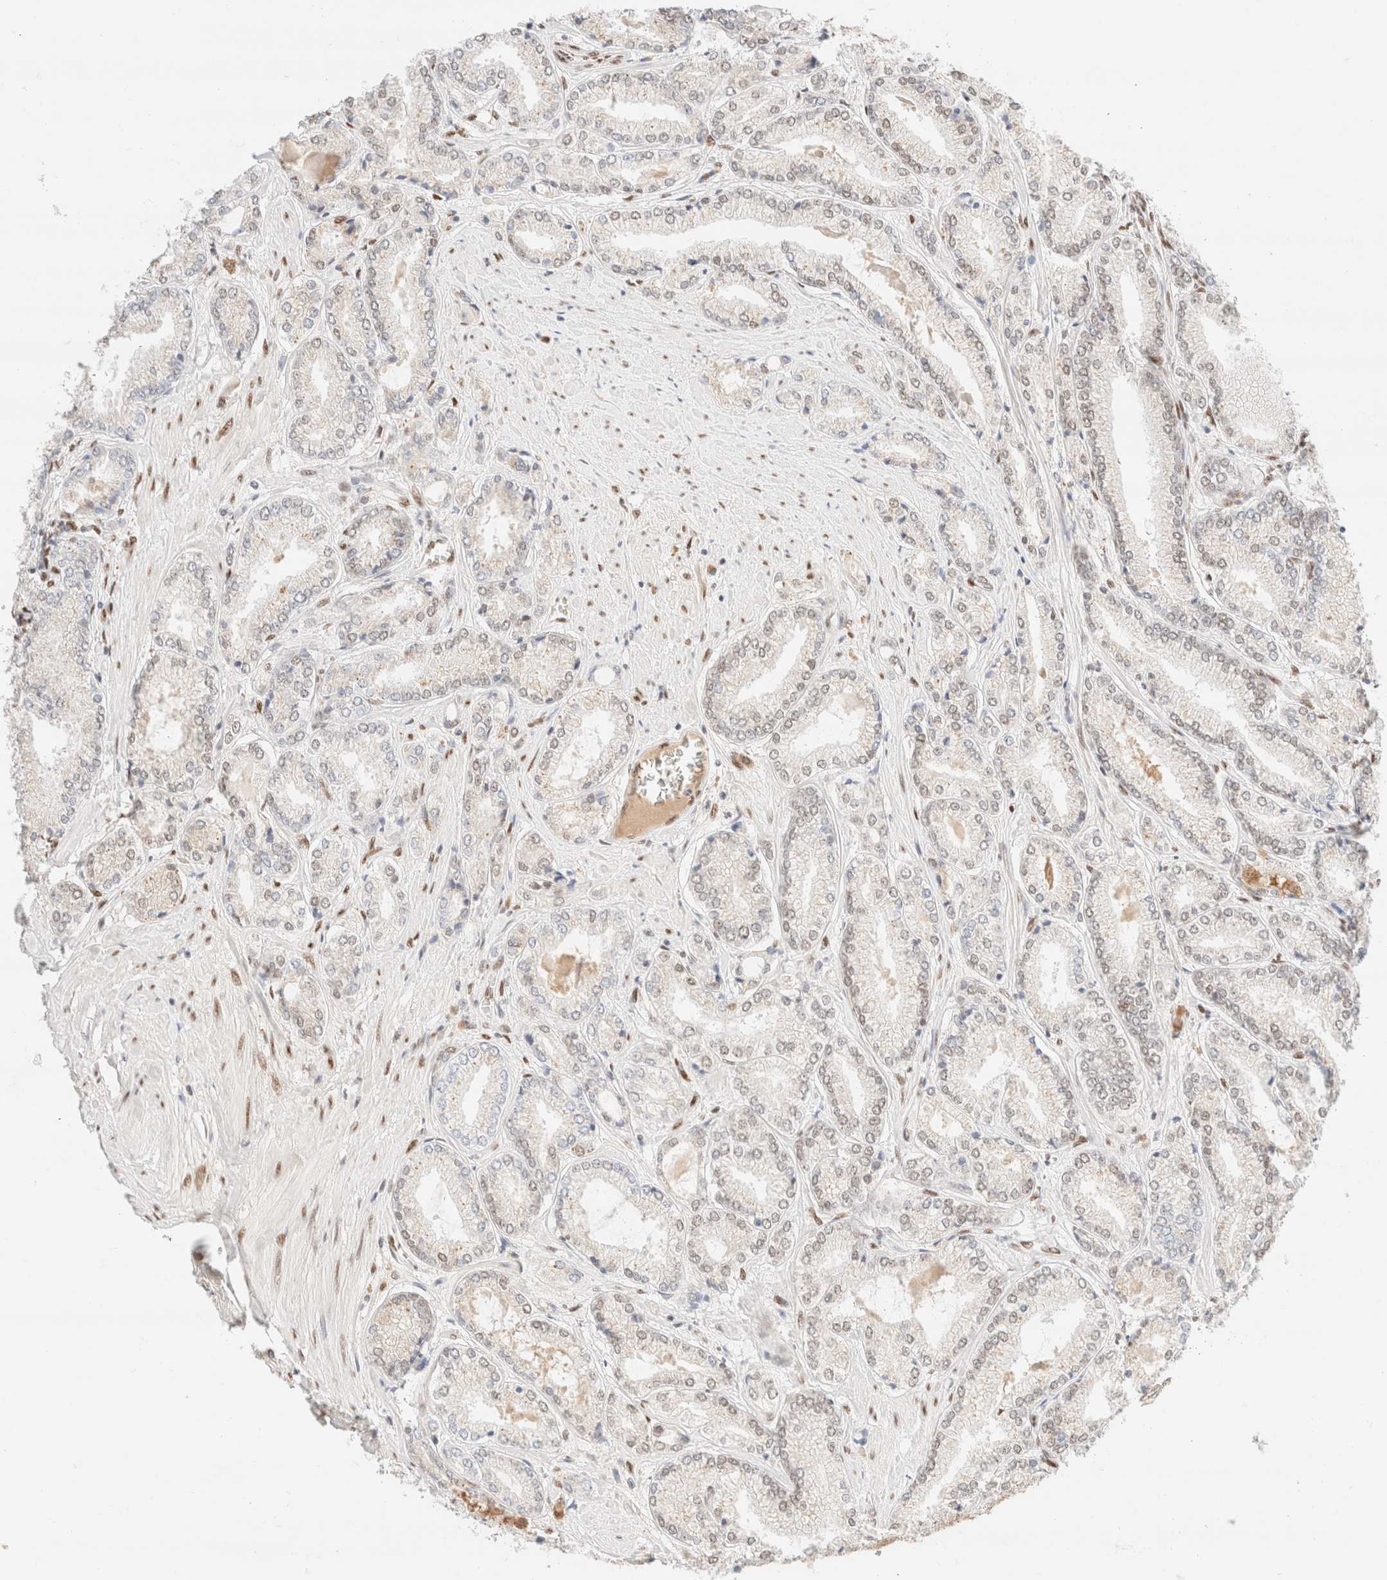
{"staining": {"intensity": "weak", "quantity": "<25%", "location": "nuclear"}, "tissue": "prostate cancer", "cell_type": "Tumor cells", "image_type": "cancer", "snomed": [{"axis": "morphology", "description": "Adenocarcinoma, Low grade"}, {"axis": "topography", "description": "Prostate"}], "caption": "DAB (3,3'-diaminobenzidine) immunohistochemical staining of prostate adenocarcinoma (low-grade) reveals no significant positivity in tumor cells.", "gene": "CIC", "patient": {"sex": "male", "age": 62}}